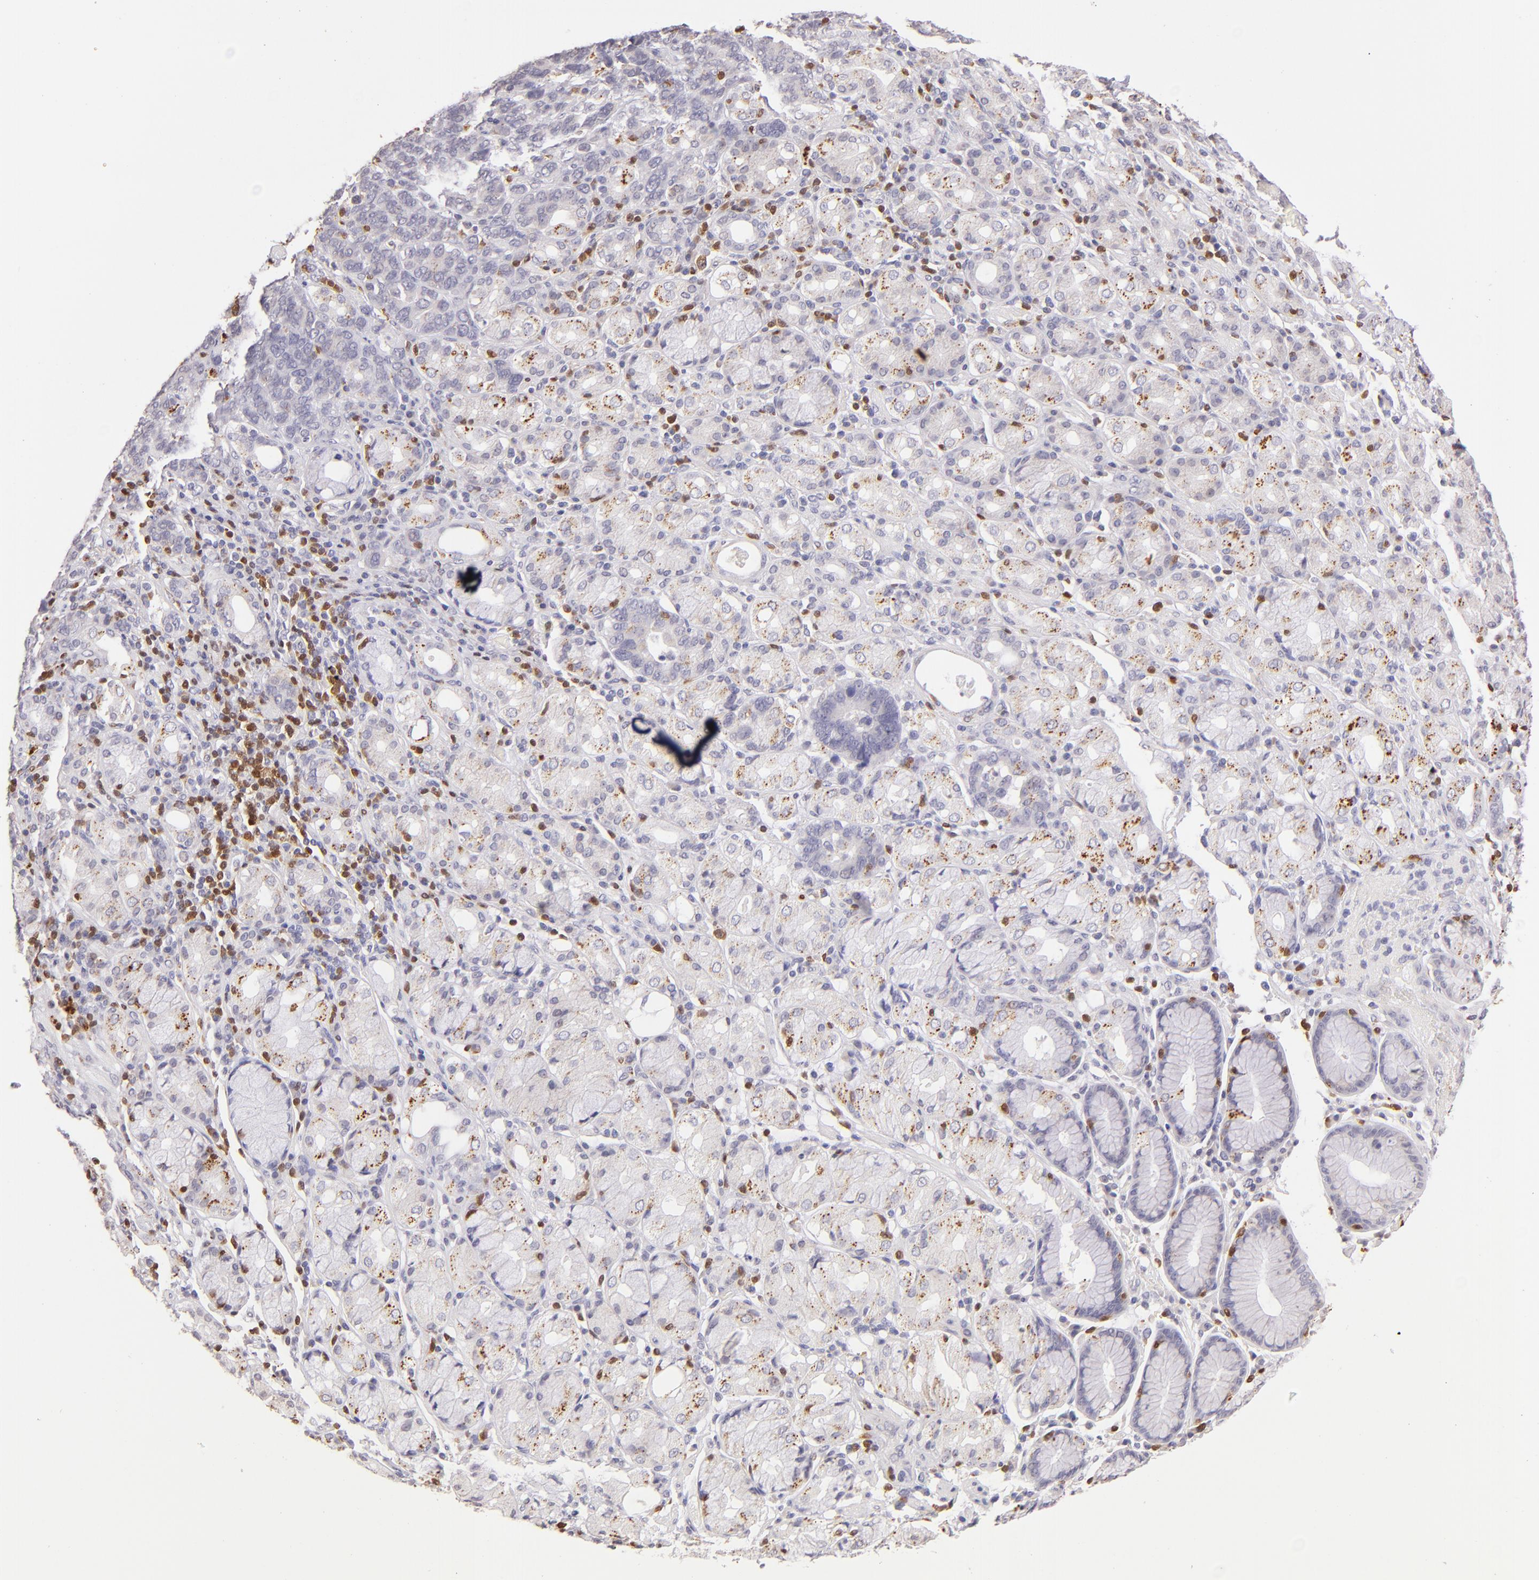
{"staining": {"intensity": "negative", "quantity": "none", "location": "none"}, "tissue": "stomach cancer", "cell_type": "Tumor cells", "image_type": "cancer", "snomed": [{"axis": "morphology", "description": "Adenocarcinoma, NOS"}, {"axis": "topography", "description": "Stomach, upper"}], "caption": "Immunohistochemistry (IHC) of human stomach adenocarcinoma exhibits no expression in tumor cells.", "gene": "ZAP70", "patient": {"sex": "male", "age": 71}}